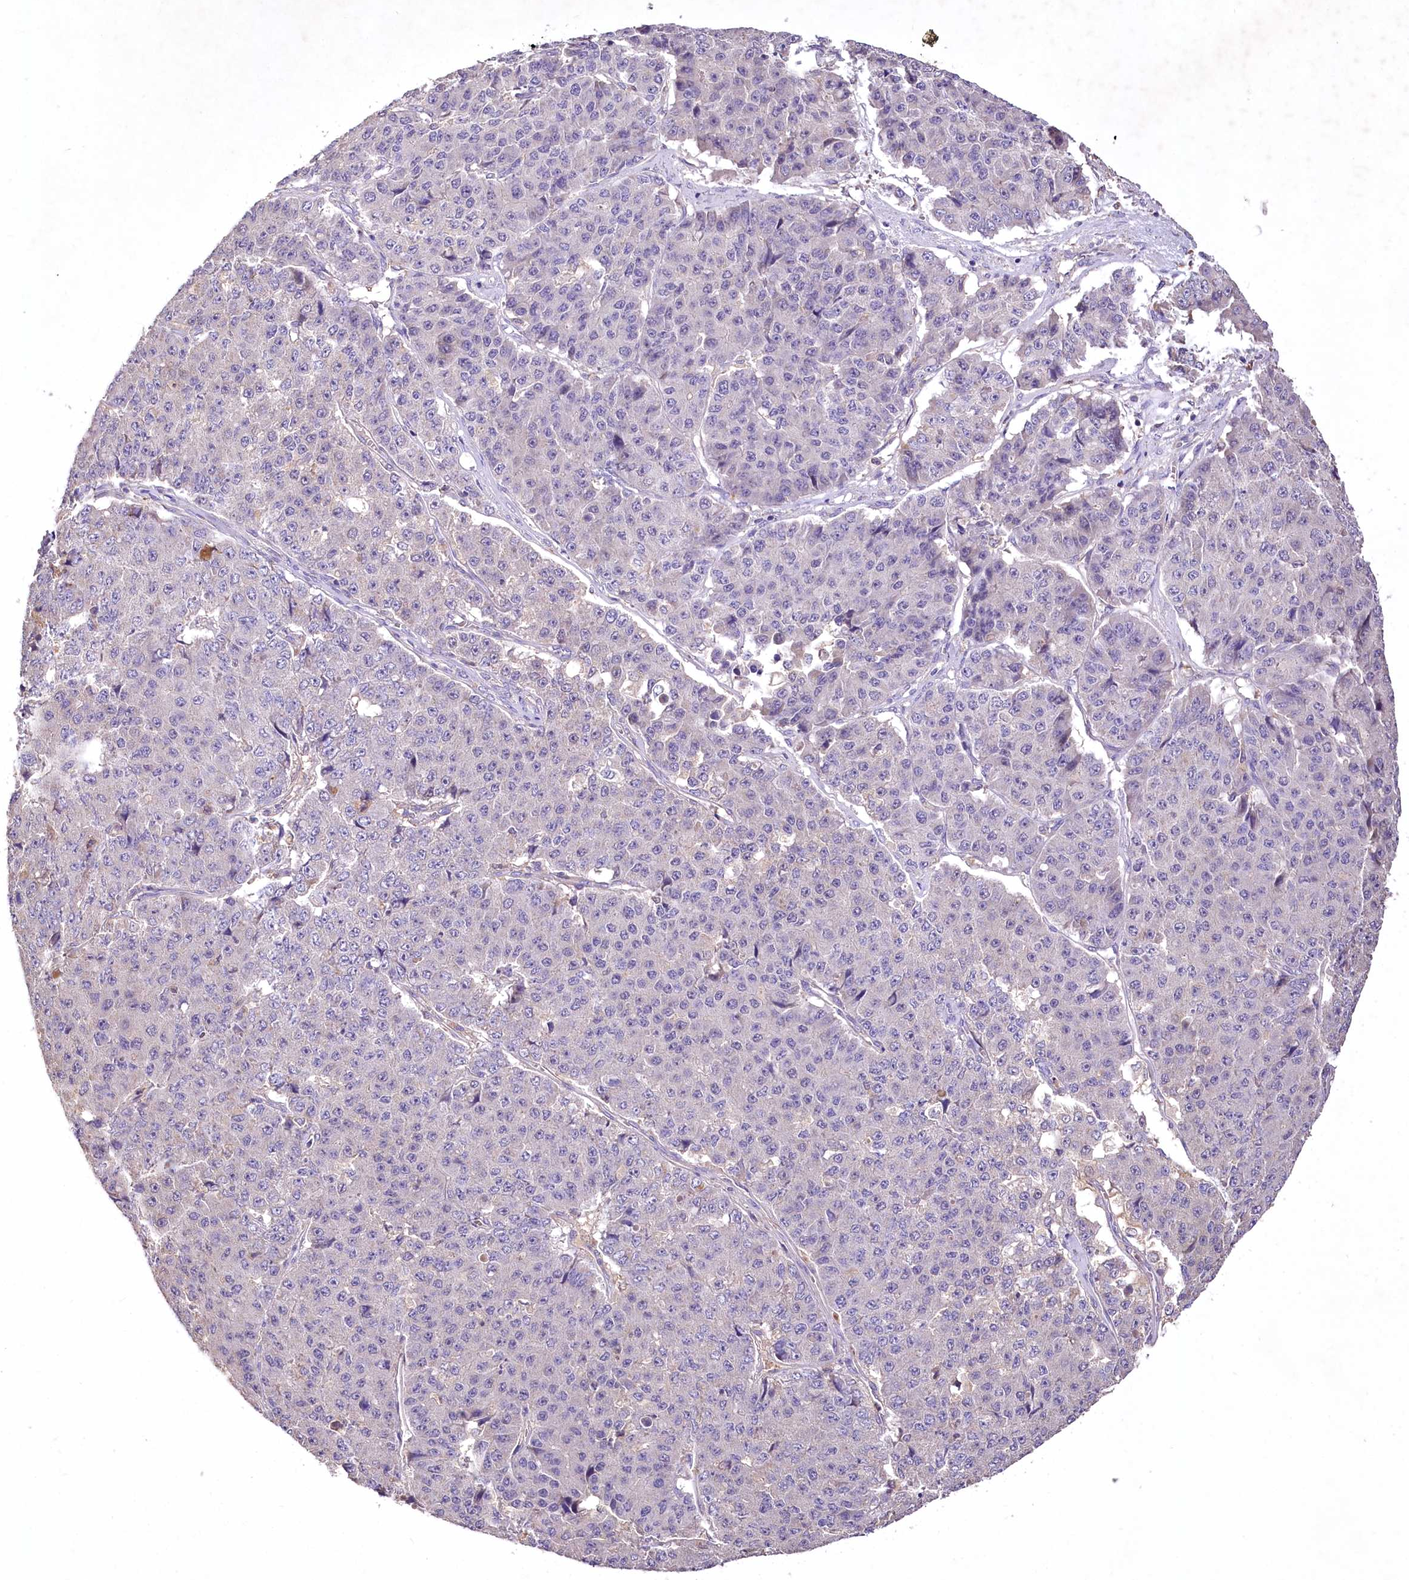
{"staining": {"intensity": "negative", "quantity": "none", "location": "none"}, "tissue": "pancreatic cancer", "cell_type": "Tumor cells", "image_type": "cancer", "snomed": [{"axis": "morphology", "description": "Adenocarcinoma, NOS"}, {"axis": "topography", "description": "Pancreas"}], "caption": "IHC histopathology image of neoplastic tissue: pancreatic cancer (adenocarcinoma) stained with DAB (3,3'-diaminobenzidine) exhibits no significant protein positivity in tumor cells. (DAB (3,3'-diaminobenzidine) immunohistochemistry (IHC), high magnification).", "gene": "PCYOX1L", "patient": {"sex": "male", "age": 50}}